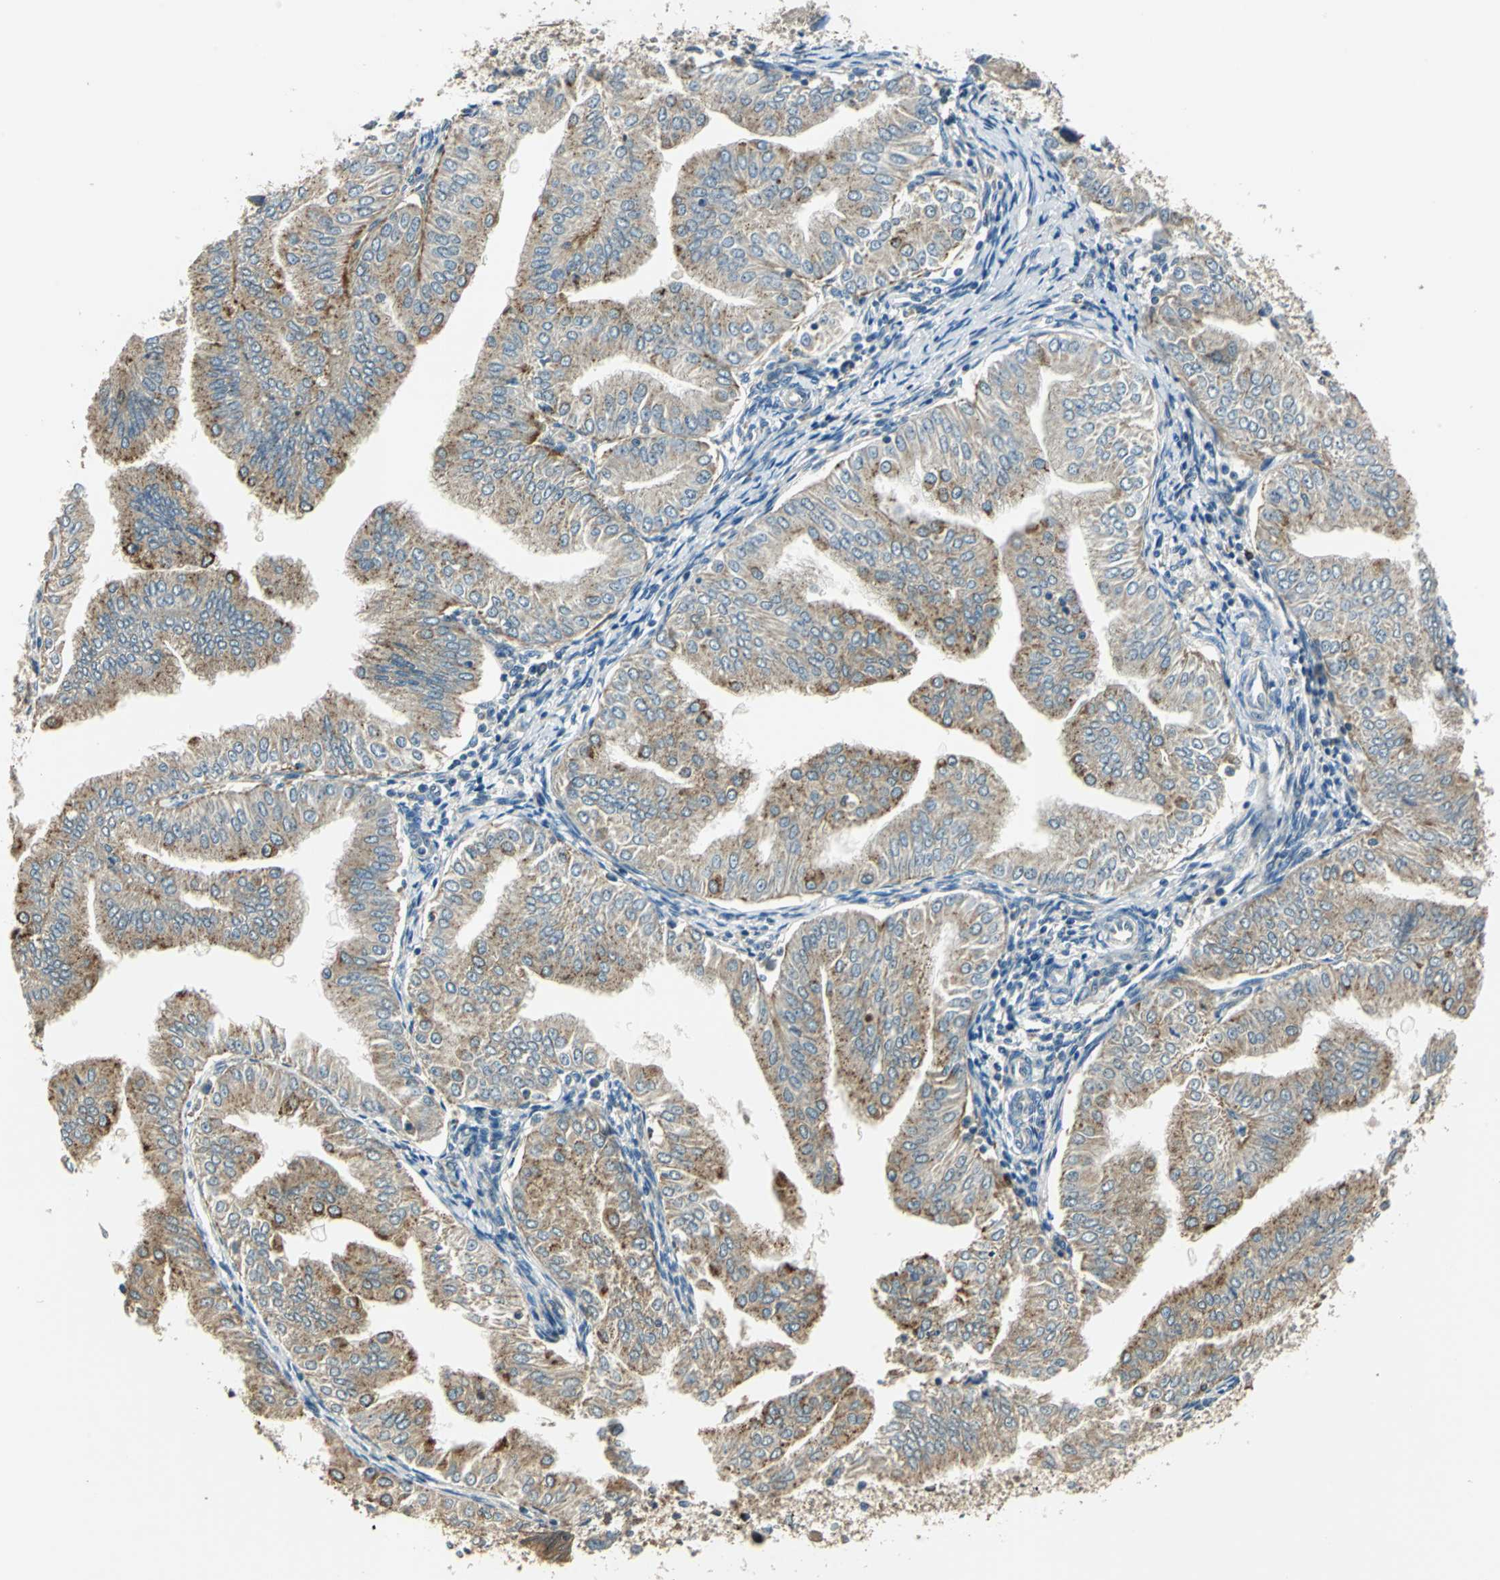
{"staining": {"intensity": "strong", "quantity": "<25%", "location": "cytoplasmic/membranous"}, "tissue": "endometrial cancer", "cell_type": "Tumor cells", "image_type": "cancer", "snomed": [{"axis": "morphology", "description": "Adenocarcinoma, NOS"}, {"axis": "topography", "description": "Endometrium"}], "caption": "The immunohistochemical stain highlights strong cytoplasmic/membranous staining in tumor cells of endometrial cancer (adenocarcinoma) tissue. (DAB IHC with brightfield microscopy, high magnification).", "gene": "NIT1", "patient": {"sex": "female", "age": 53}}